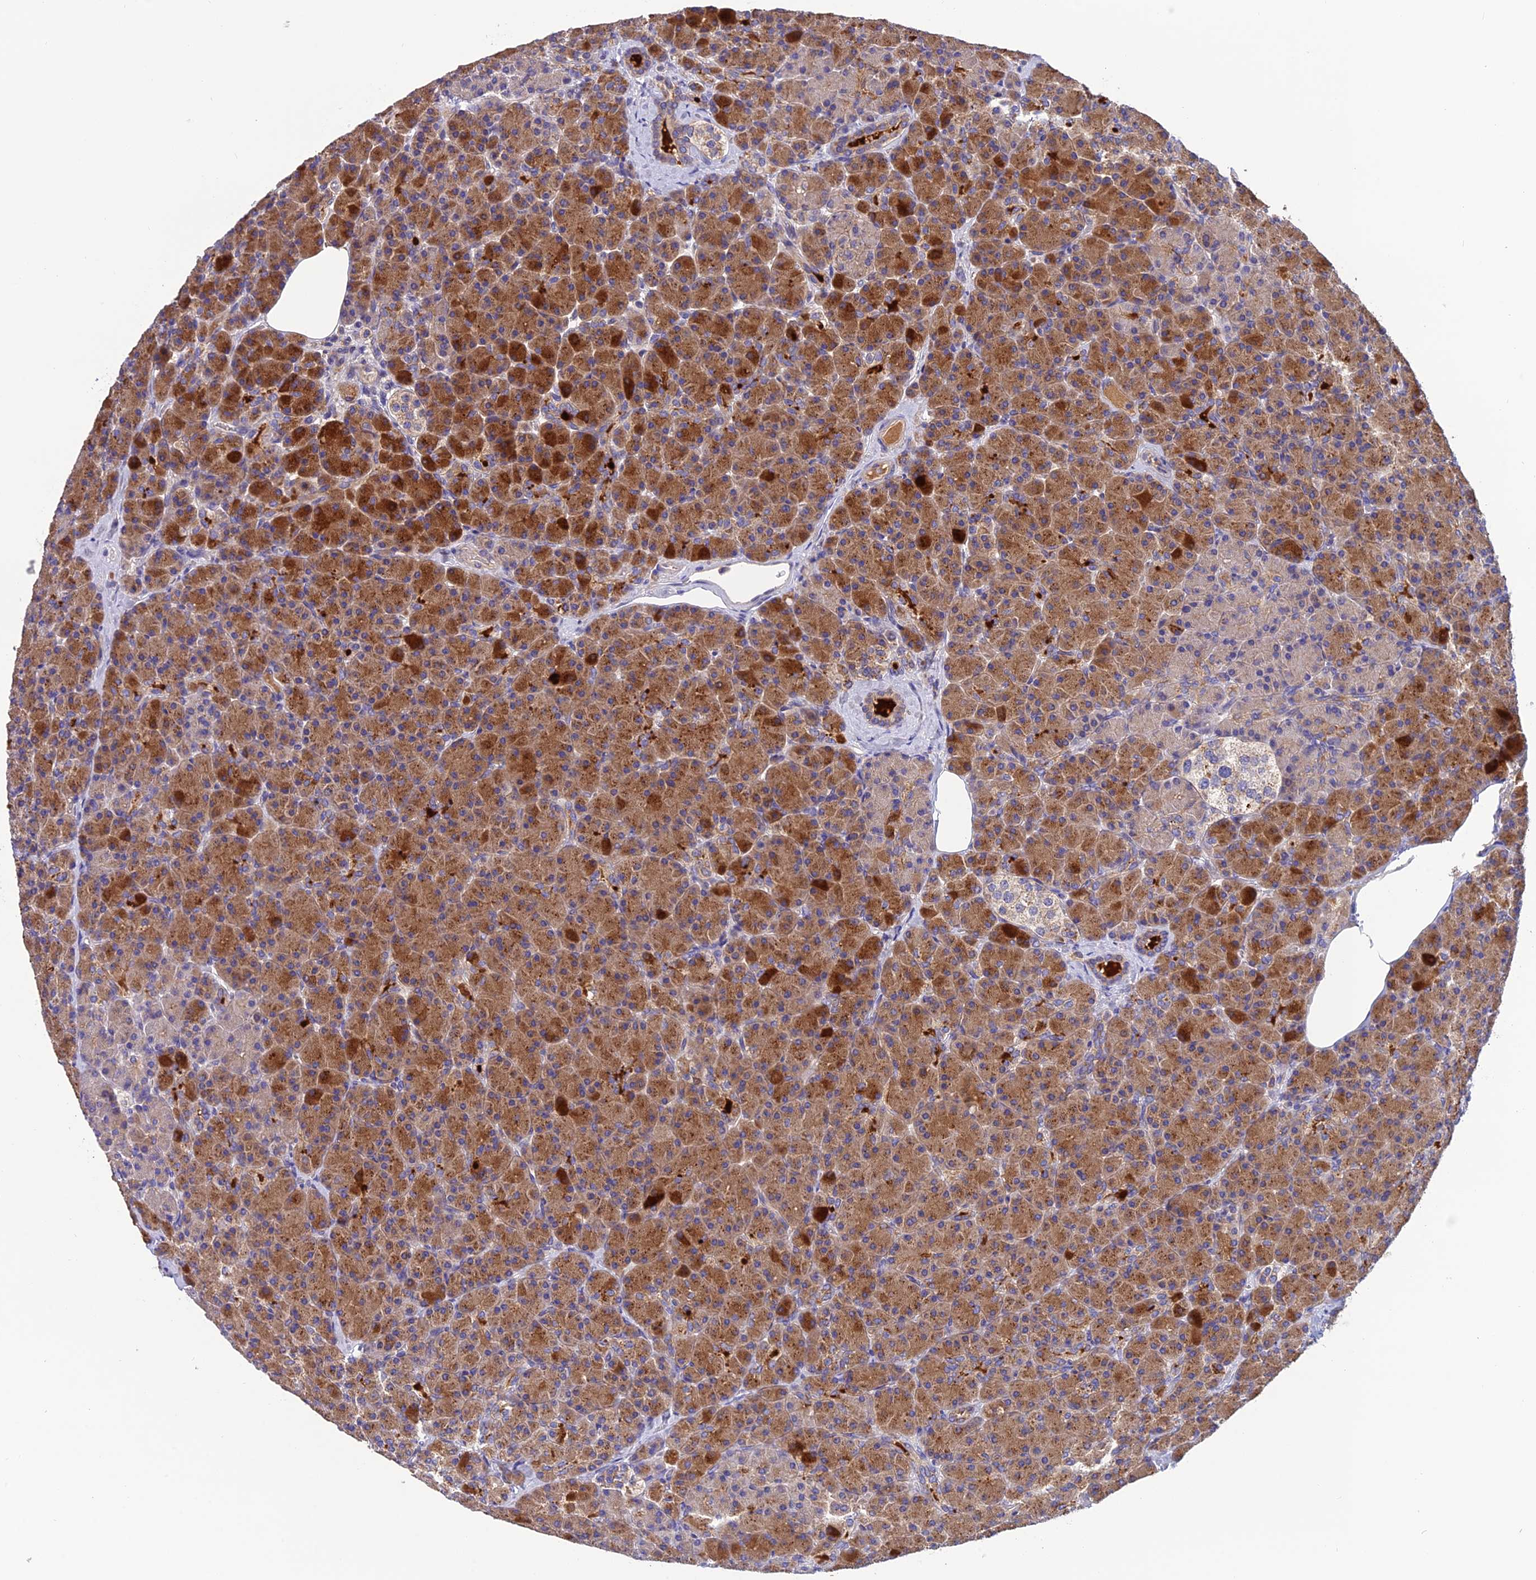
{"staining": {"intensity": "strong", "quantity": "25%-75%", "location": "cytoplasmic/membranous"}, "tissue": "pancreas", "cell_type": "Exocrine glandular cells", "image_type": "normal", "snomed": [{"axis": "morphology", "description": "Normal tissue, NOS"}, {"axis": "topography", "description": "Pancreas"}], "caption": "Strong cytoplasmic/membranous protein staining is present in approximately 25%-75% of exocrine glandular cells in pancreas. (DAB (3,3'-diaminobenzidine) = brown stain, brightfield microscopy at high magnification).", "gene": "PZP", "patient": {"sex": "female", "age": 43}}